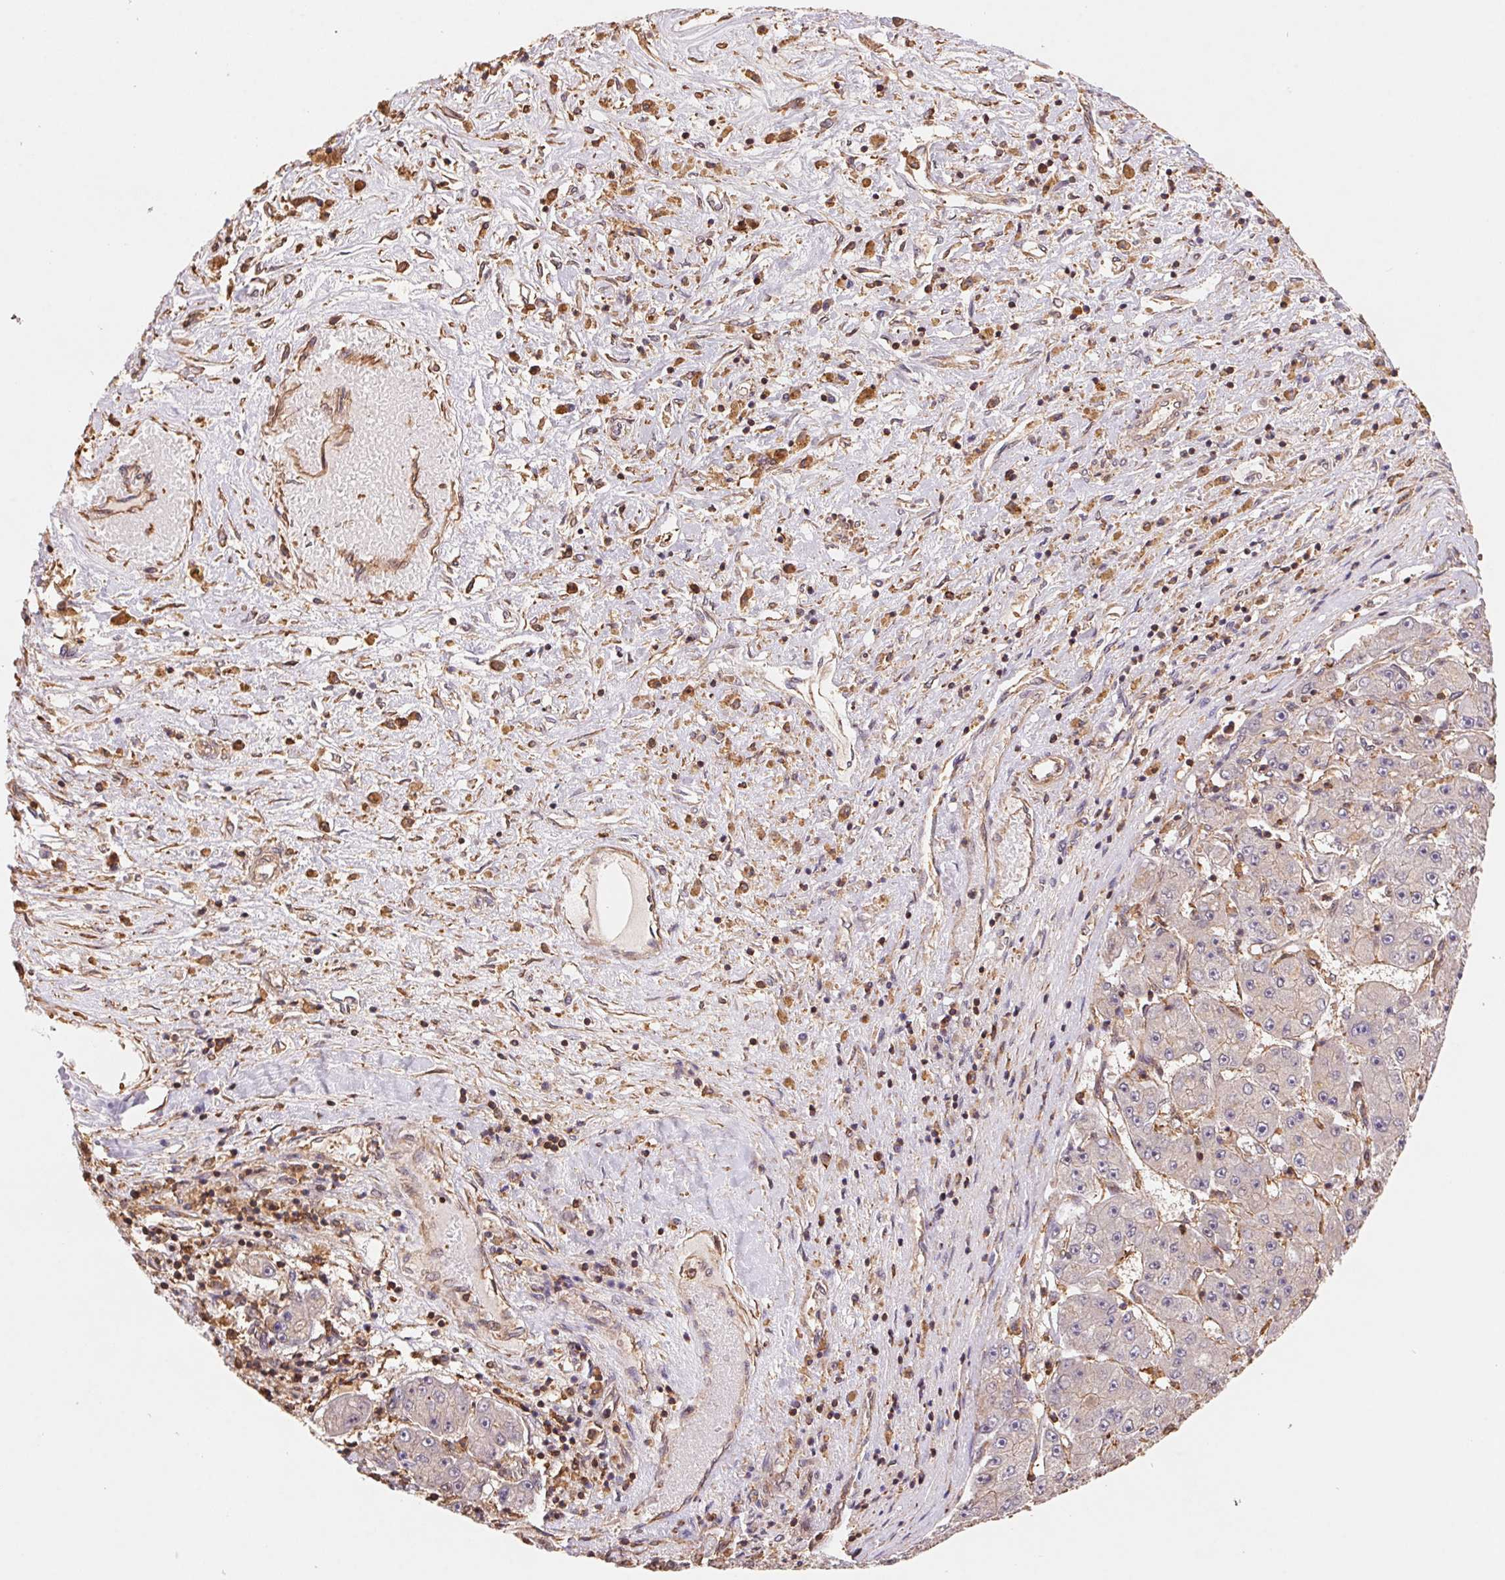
{"staining": {"intensity": "weak", "quantity": "<25%", "location": "cytoplasmic/membranous"}, "tissue": "liver cancer", "cell_type": "Tumor cells", "image_type": "cancer", "snomed": [{"axis": "morphology", "description": "Carcinoma, Hepatocellular, NOS"}, {"axis": "topography", "description": "Liver"}], "caption": "Immunohistochemical staining of liver cancer (hepatocellular carcinoma) reveals no significant staining in tumor cells. The staining was performed using DAB (3,3'-diaminobenzidine) to visualize the protein expression in brown, while the nuclei were stained in blue with hematoxylin (Magnification: 20x).", "gene": "ATG10", "patient": {"sex": "female", "age": 61}}